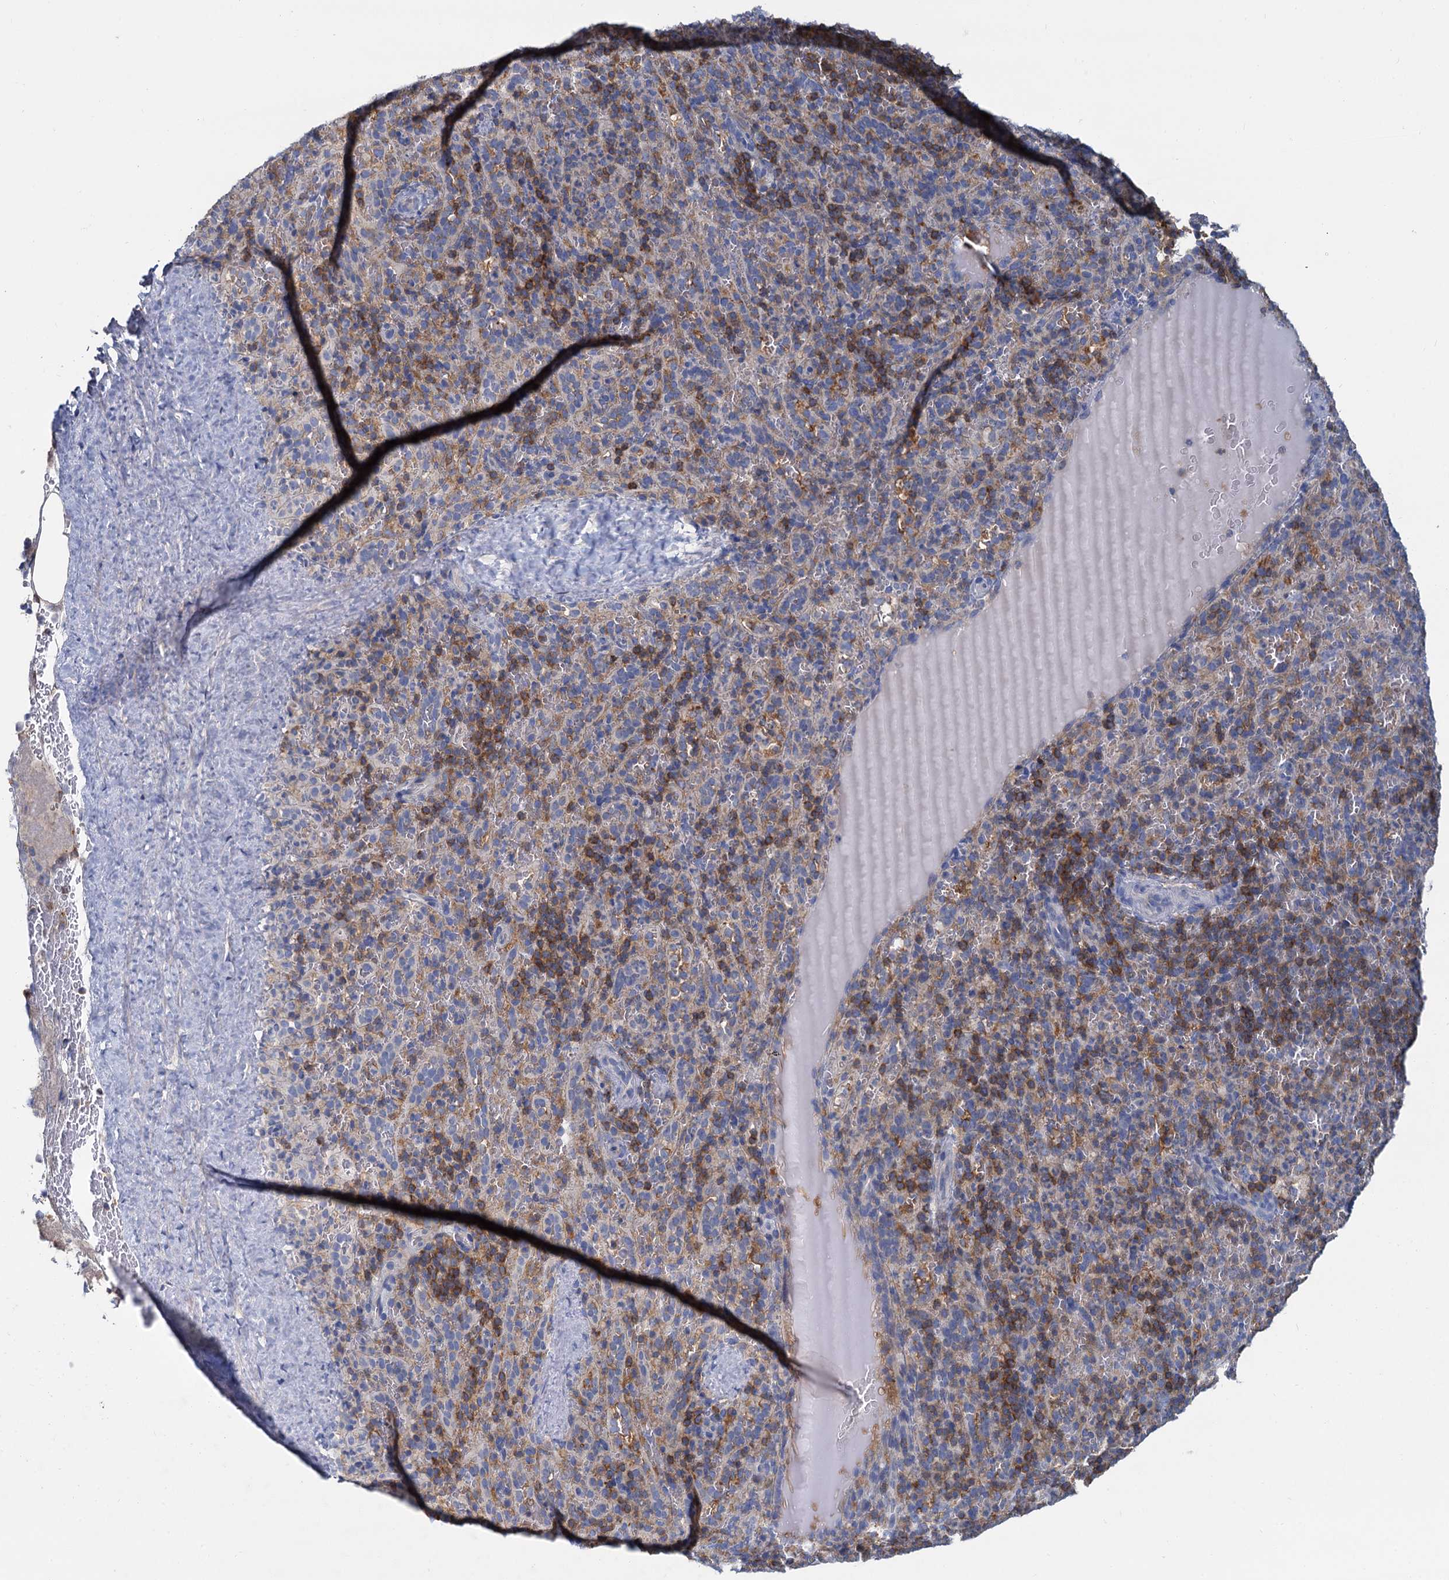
{"staining": {"intensity": "moderate", "quantity": "25%-75%", "location": "cytoplasmic/membranous"}, "tissue": "spleen", "cell_type": "Cells in red pulp", "image_type": "normal", "snomed": [{"axis": "morphology", "description": "Normal tissue, NOS"}, {"axis": "topography", "description": "Spleen"}], "caption": "Normal spleen reveals moderate cytoplasmic/membranous positivity in about 25%-75% of cells in red pulp, visualized by immunohistochemistry. (DAB IHC, brown staining for protein, blue staining for nuclei).", "gene": "ACSM3", "patient": {"sex": "female", "age": 21}}